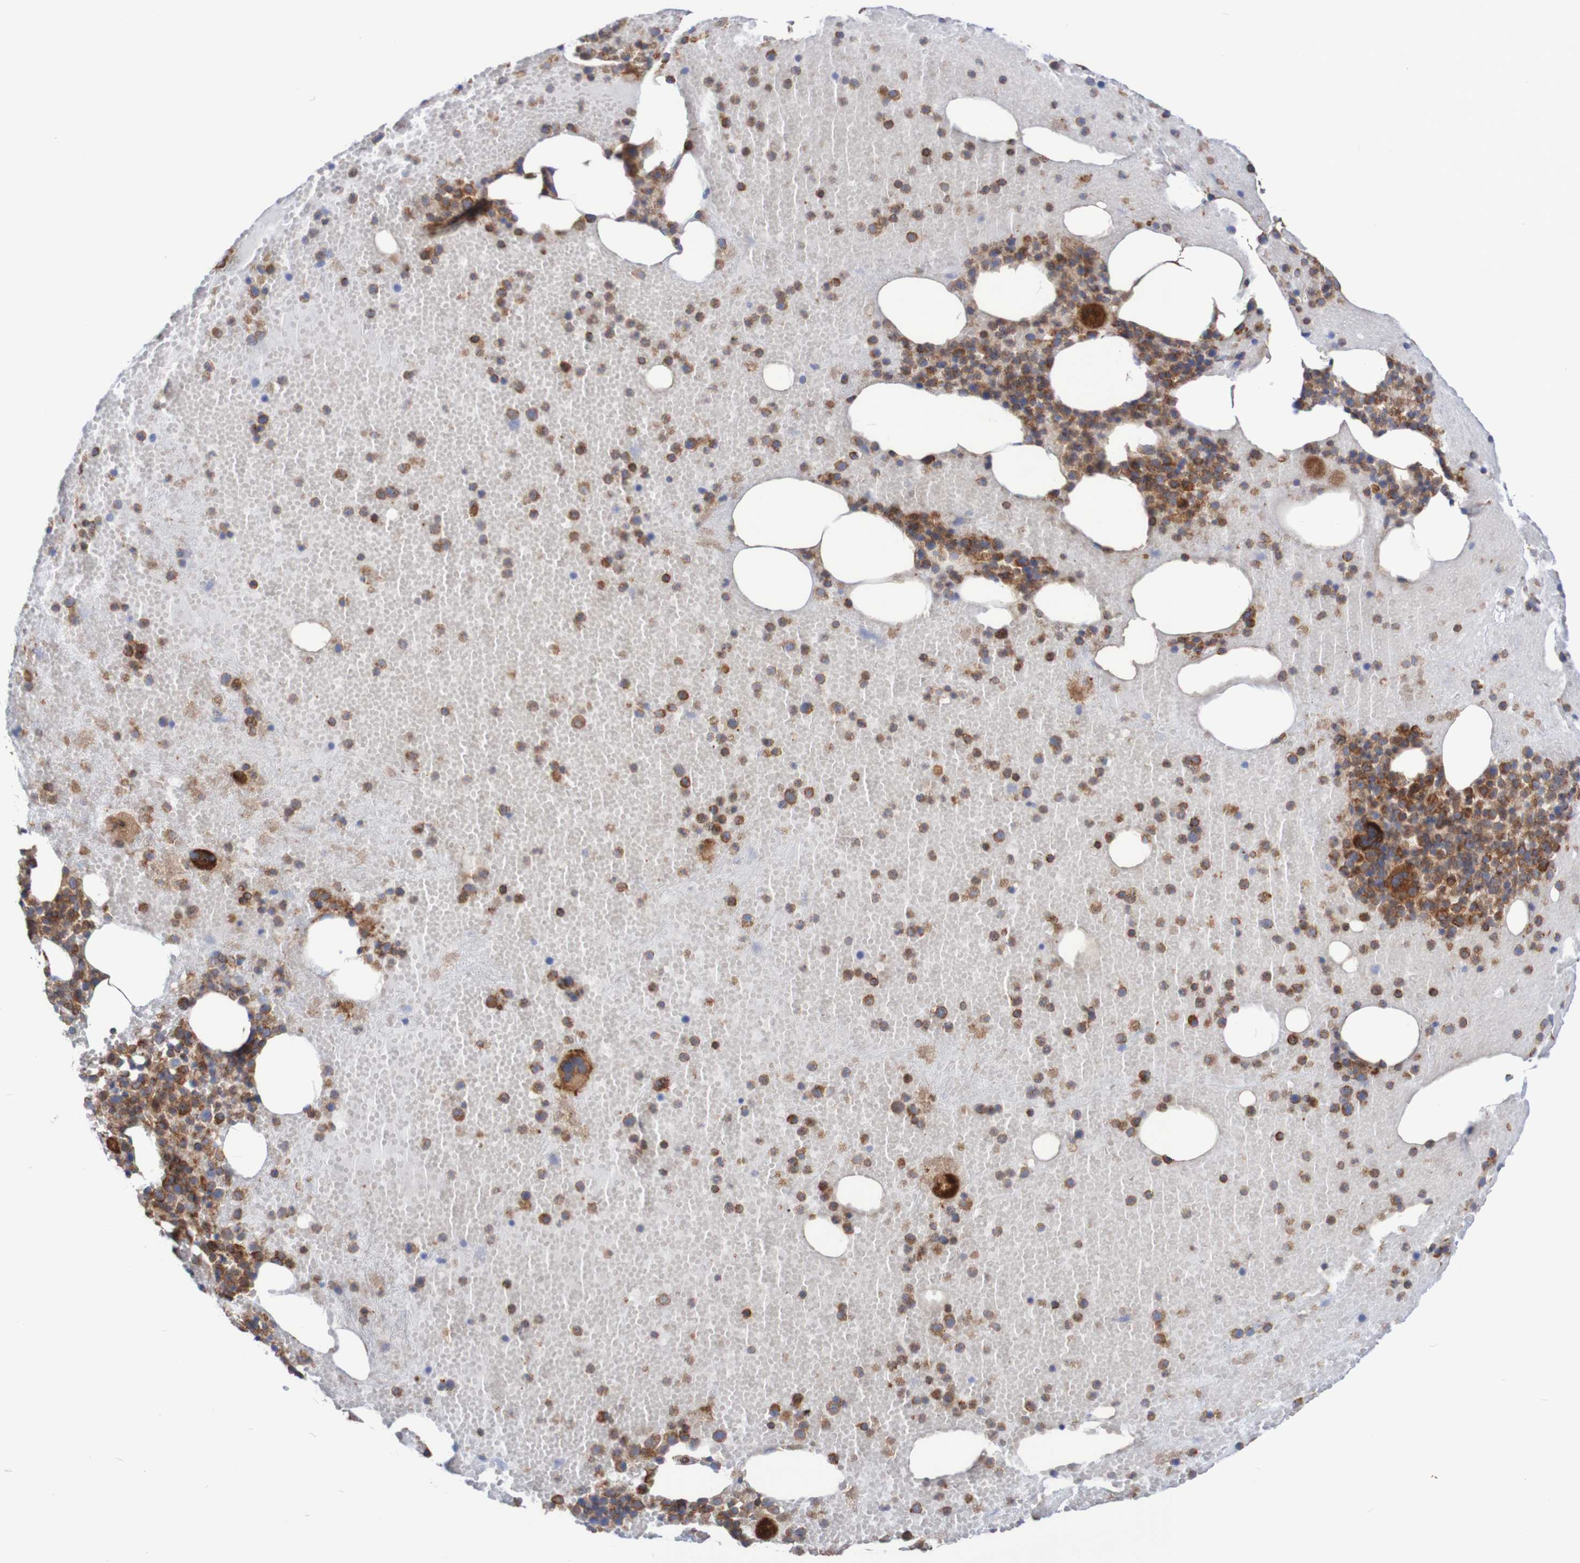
{"staining": {"intensity": "strong", "quantity": ">75%", "location": "cytoplasmic/membranous"}, "tissue": "bone marrow", "cell_type": "Hematopoietic cells", "image_type": "normal", "snomed": [{"axis": "morphology", "description": "Normal tissue, NOS"}, {"axis": "morphology", "description": "Inflammation, NOS"}, {"axis": "topography", "description": "Bone marrow"}], "caption": "DAB immunohistochemical staining of unremarkable human bone marrow demonstrates strong cytoplasmic/membranous protein staining in approximately >75% of hematopoietic cells.", "gene": "FXR2", "patient": {"sex": "male", "age": 43}}